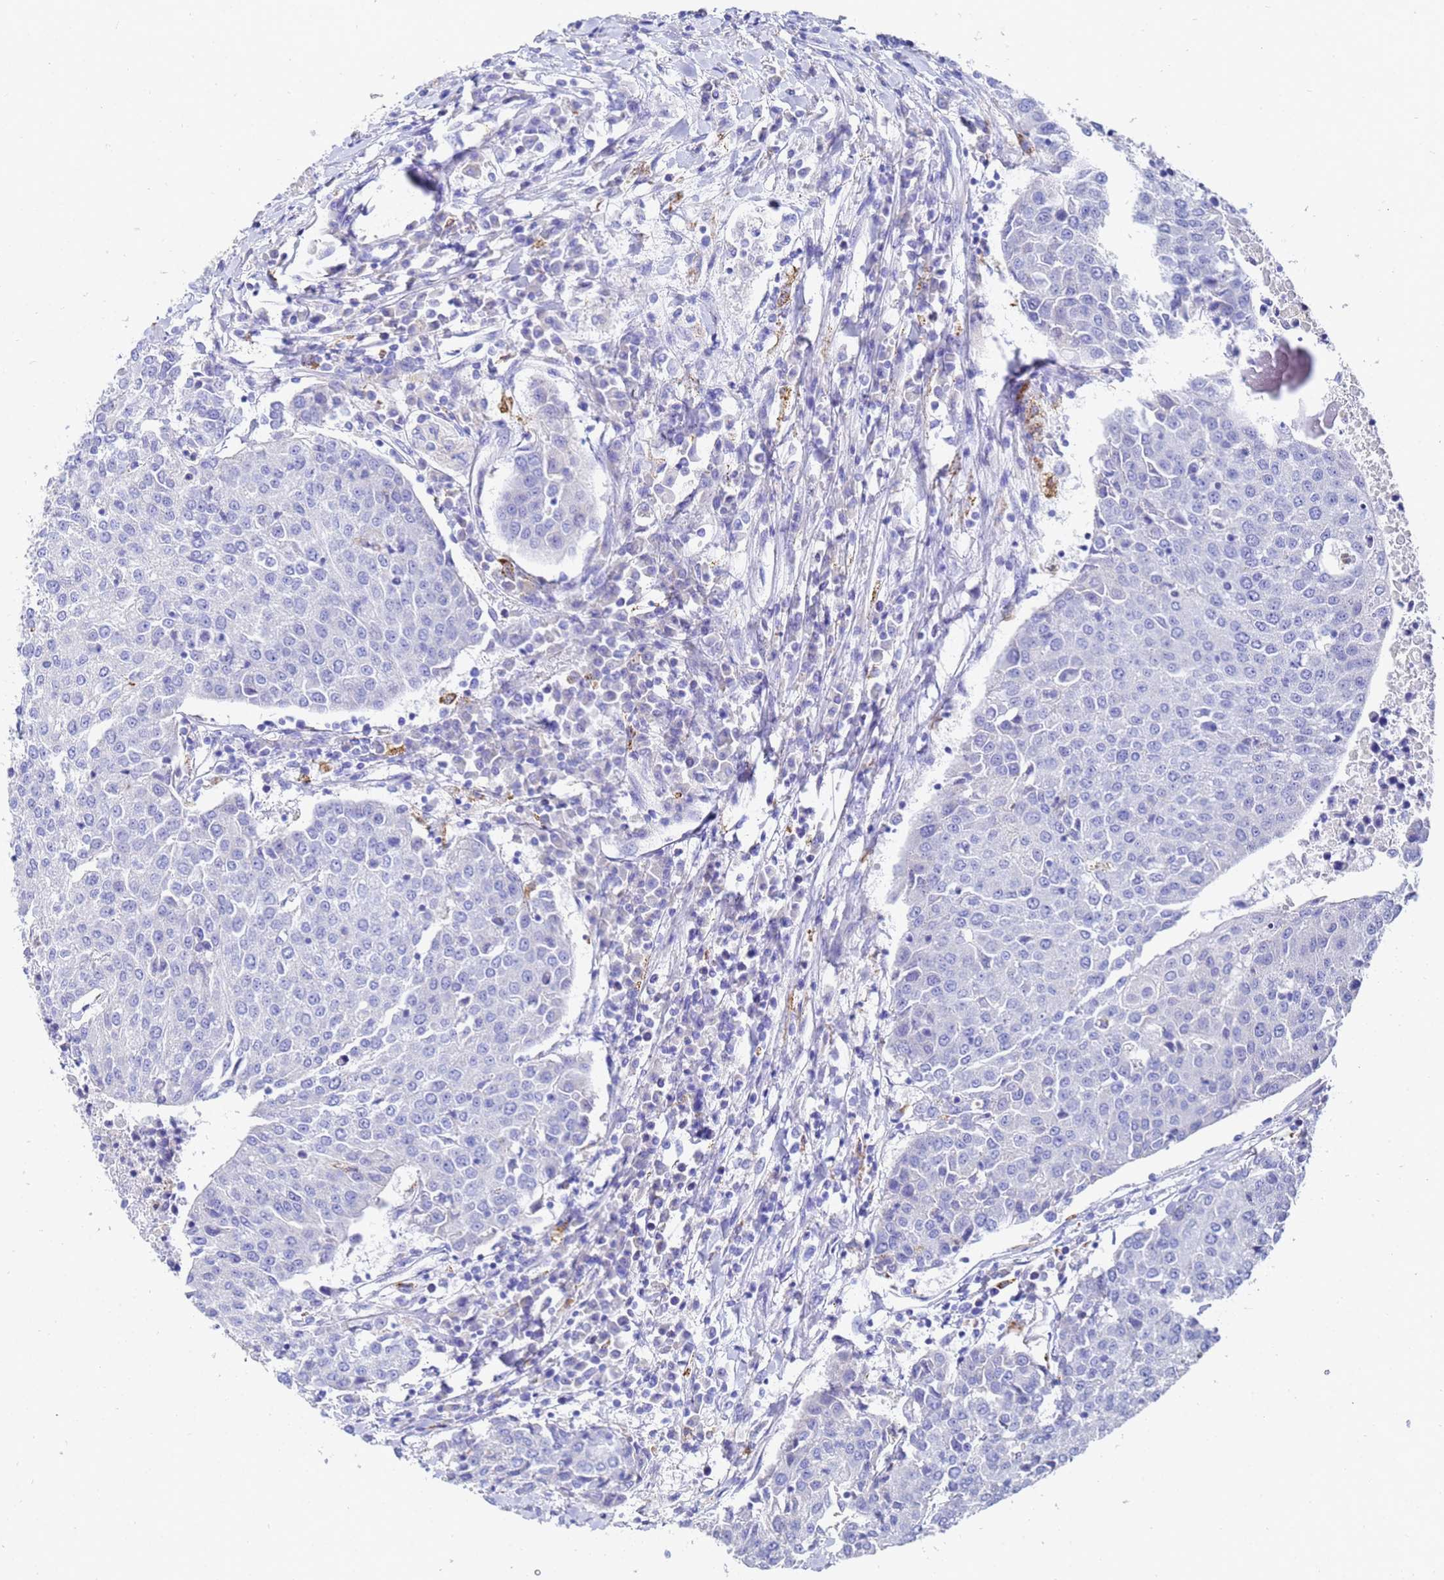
{"staining": {"intensity": "negative", "quantity": "none", "location": "none"}, "tissue": "urothelial cancer", "cell_type": "Tumor cells", "image_type": "cancer", "snomed": [{"axis": "morphology", "description": "Urothelial carcinoma, High grade"}, {"axis": "topography", "description": "Urinary bladder"}], "caption": "Micrograph shows no significant protein expression in tumor cells of high-grade urothelial carcinoma.", "gene": "C2orf72", "patient": {"sex": "female", "age": 85}}